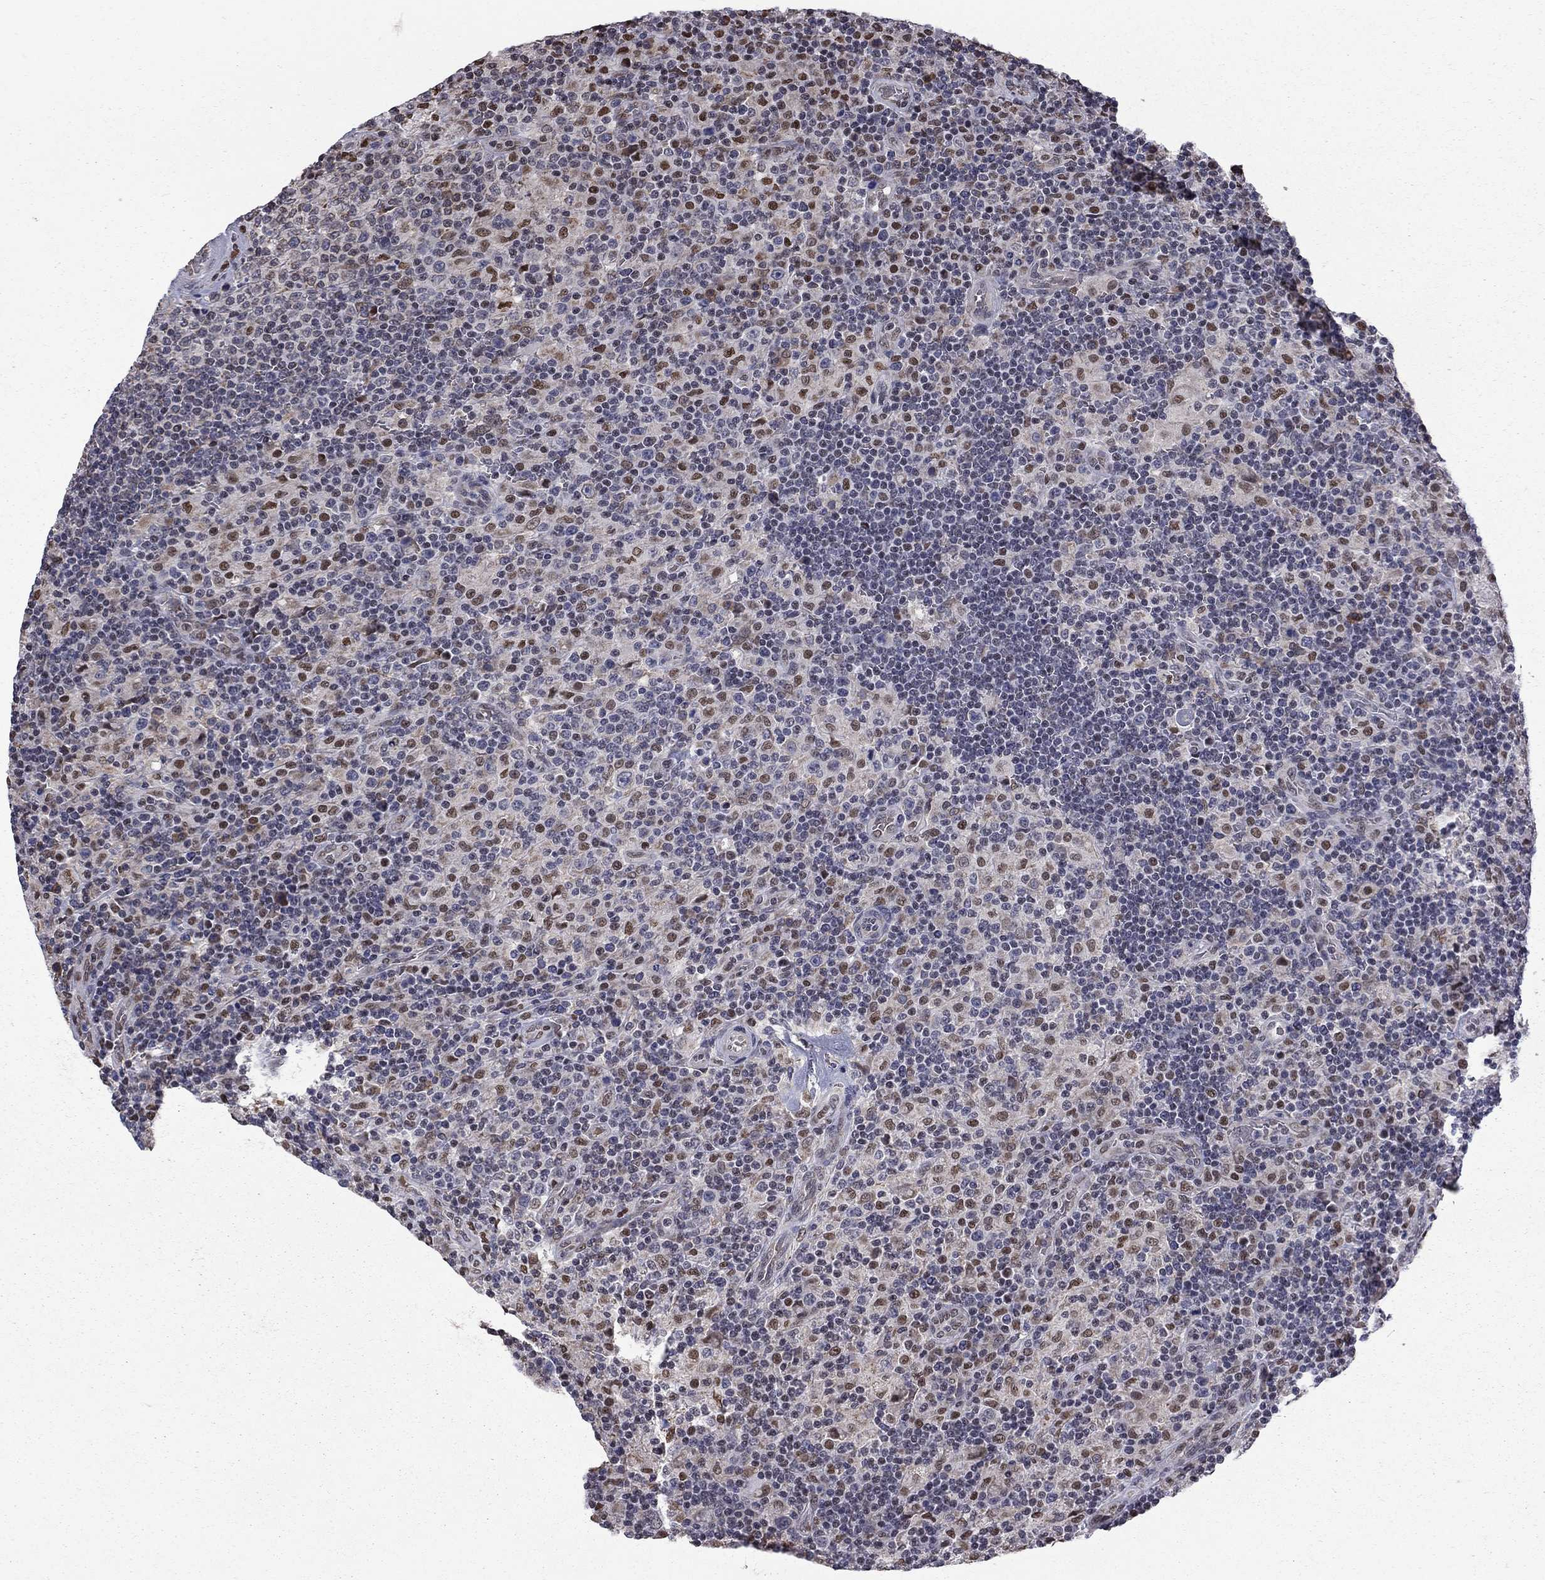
{"staining": {"intensity": "negative", "quantity": "none", "location": "none"}, "tissue": "lymphoma", "cell_type": "Tumor cells", "image_type": "cancer", "snomed": [{"axis": "morphology", "description": "Hodgkin's disease, NOS"}, {"axis": "topography", "description": "Lymph node"}], "caption": "Immunohistochemistry of human Hodgkin's disease exhibits no expression in tumor cells.", "gene": "HSPB2", "patient": {"sex": "male", "age": 70}}